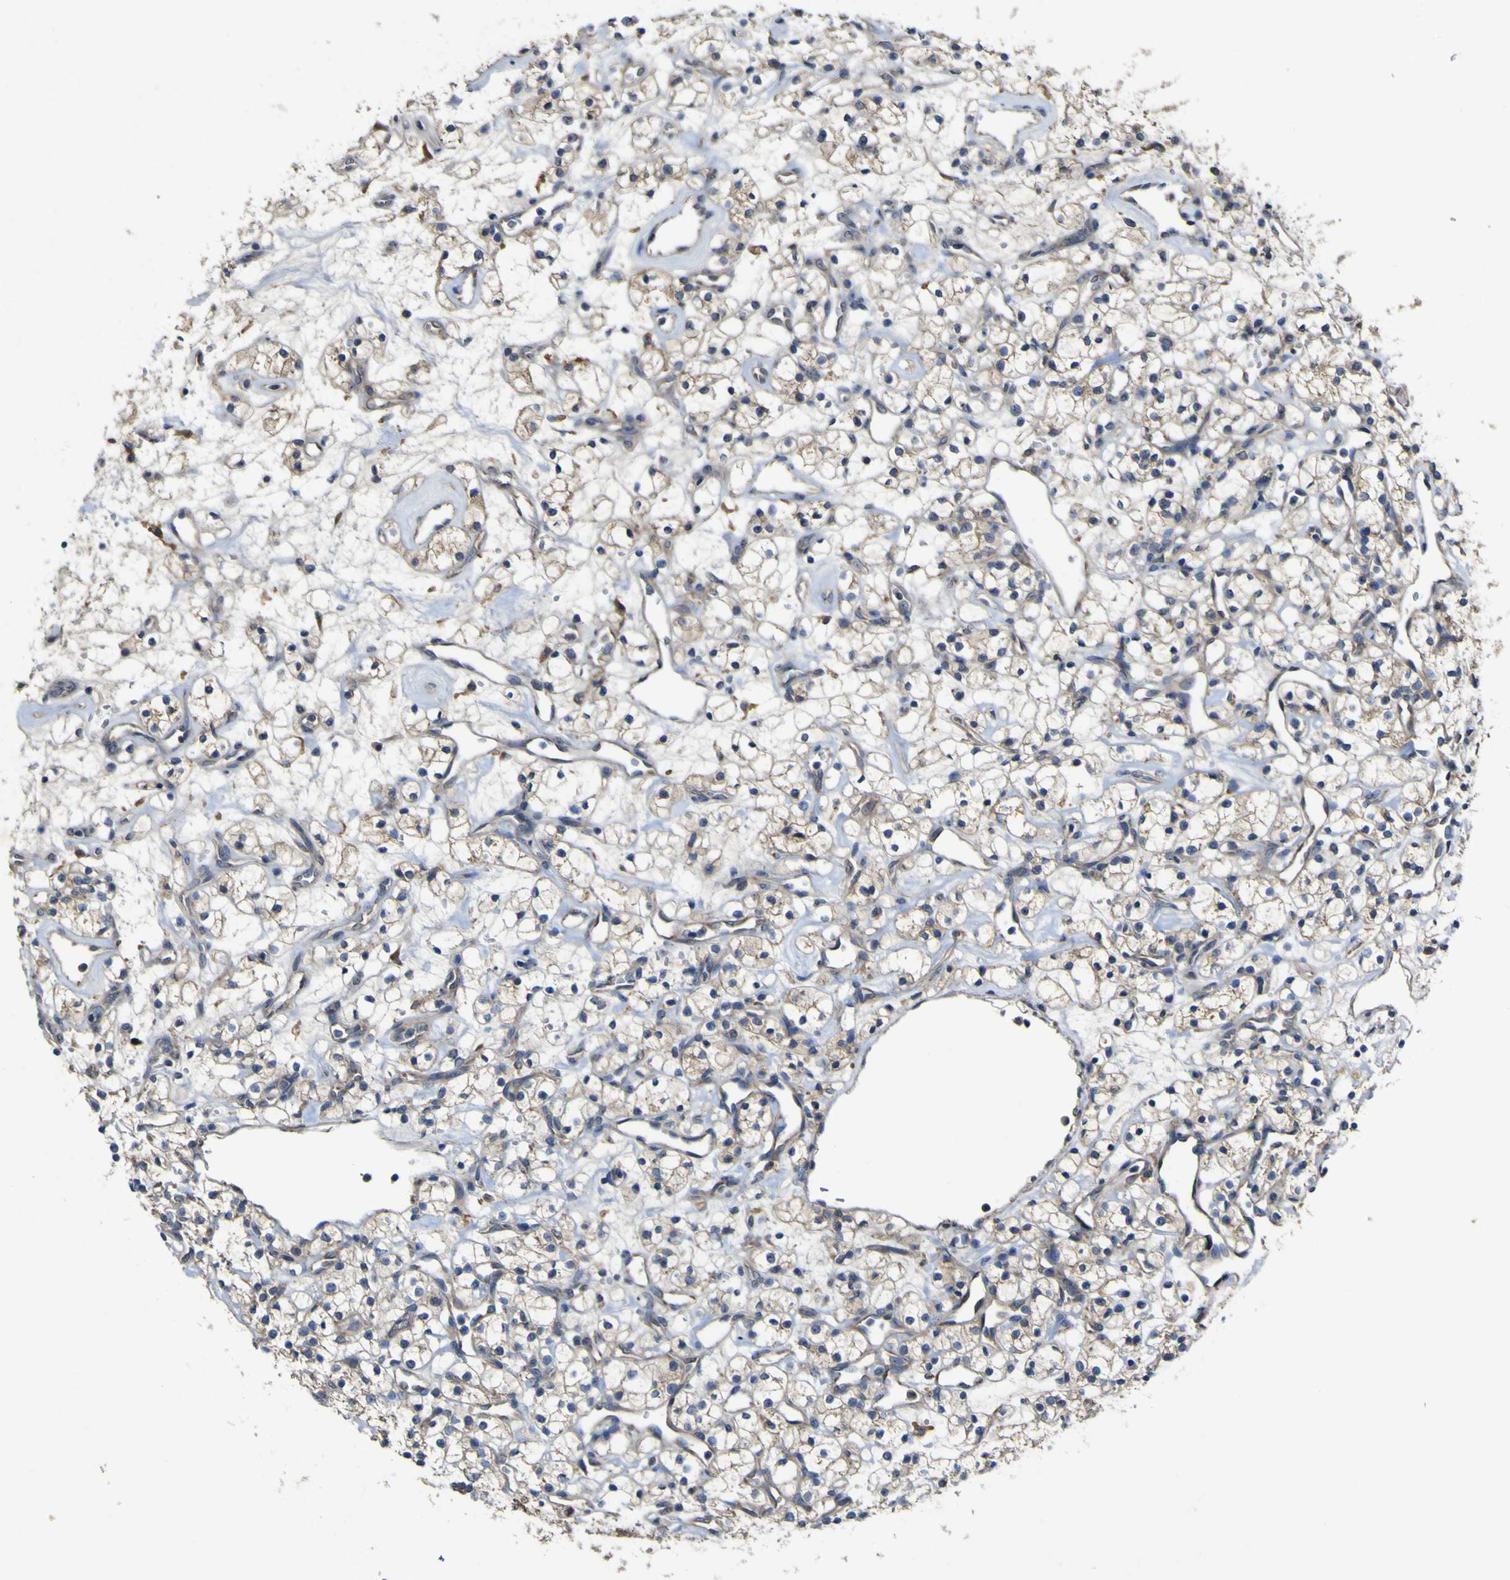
{"staining": {"intensity": "weak", "quantity": ">75%", "location": "cytoplasmic/membranous"}, "tissue": "renal cancer", "cell_type": "Tumor cells", "image_type": "cancer", "snomed": [{"axis": "morphology", "description": "Adenocarcinoma, NOS"}, {"axis": "topography", "description": "Kidney"}], "caption": "This histopathology image displays renal cancer (adenocarcinoma) stained with immunohistochemistry to label a protein in brown. The cytoplasmic/membranous of tumor cells show weak positivity for the protein. Nuclei are counter-stained blue.", "gene": "IRAK2", "patient": {"sex": "female", "age": 60}}